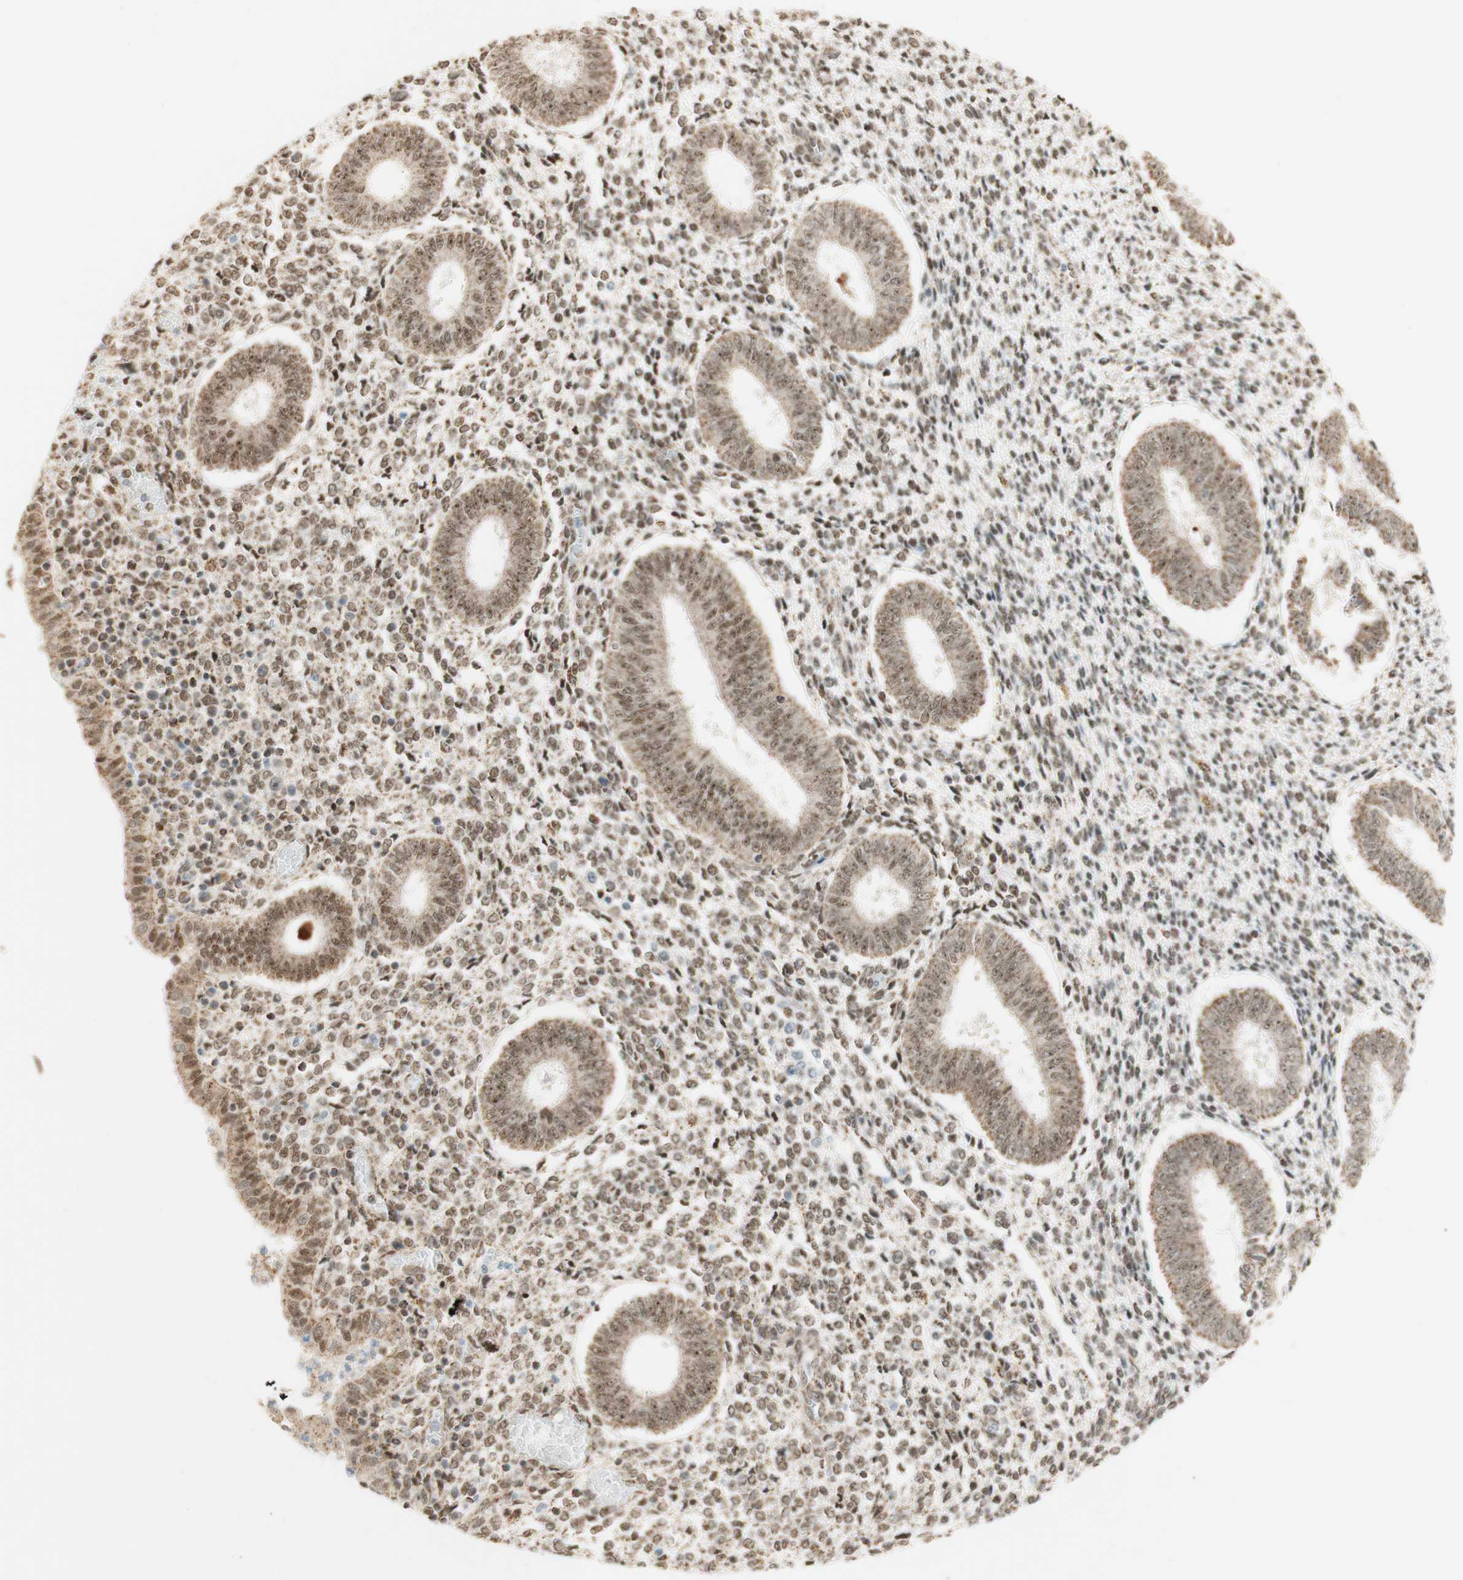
{"staining": {"intensity": "moderate", "quantity": ">75%", "location": "nuclear"}, "tissue": "endometrium", "cell_type": "Cells in endometrial stroma", "image_type": "normal", "snomed": [{"axis": "morphology", "description": "Normal tissue, NOS"}, {"axis": "topography", "description": "Endometrium"}], "caption": "Immunohistochemistry (IHC) histopathology image of benign endometrium stained for a protein (brown), which displays medium levels of moderate nuclear positivity in approximately >75% of cells in endometrial stroma.", "gene": "ZNF782", "patient": {"sex": "female", "age": 35}}